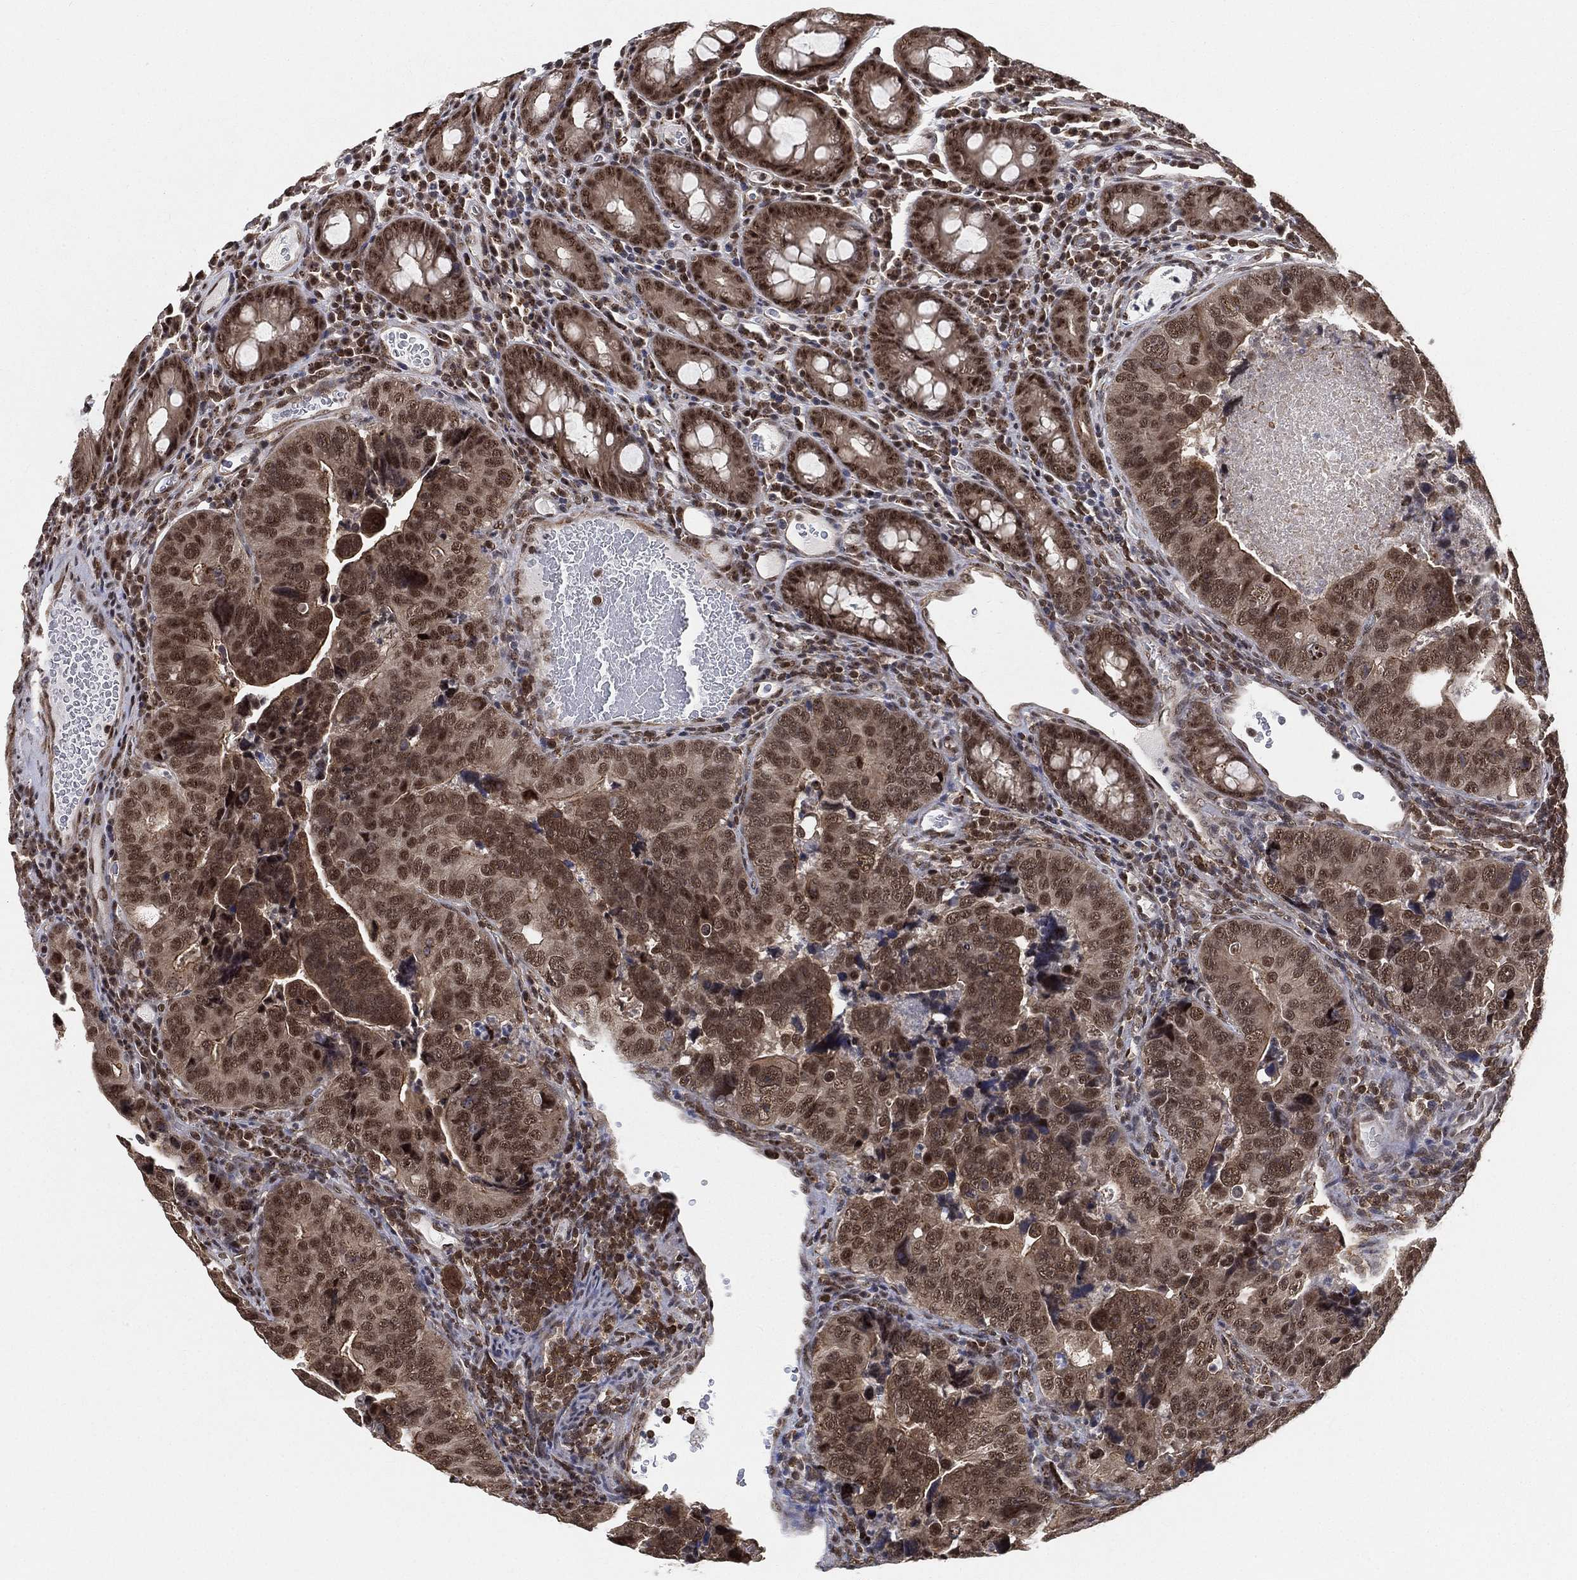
{"staining": {"intensity": "moderate", "quantity": ">75%", "location": "cytoplasmic/membranous,nuclear"}, "tissue": "colorectal cancer", "cell_type": "Tumor cells", "image_type": "cancer", "snomed": [{"axis": "morphology", "description": "Adenocarcinoma, NOS"}, {"axis": "topography", "description": "Colon"}], "caption": "A photomicrograph of human colorectal cancer (adenocarcinoma) stained for a protein demonstrates moderate cytoplasmic/membranous and nuclear brown staining in tumor cells. Immunohistochemistry stains the protein of interest in brown and the nuclei are stained blue.", "gene": "RSRC2", "patient": {"sex": "female", "age": 72}}